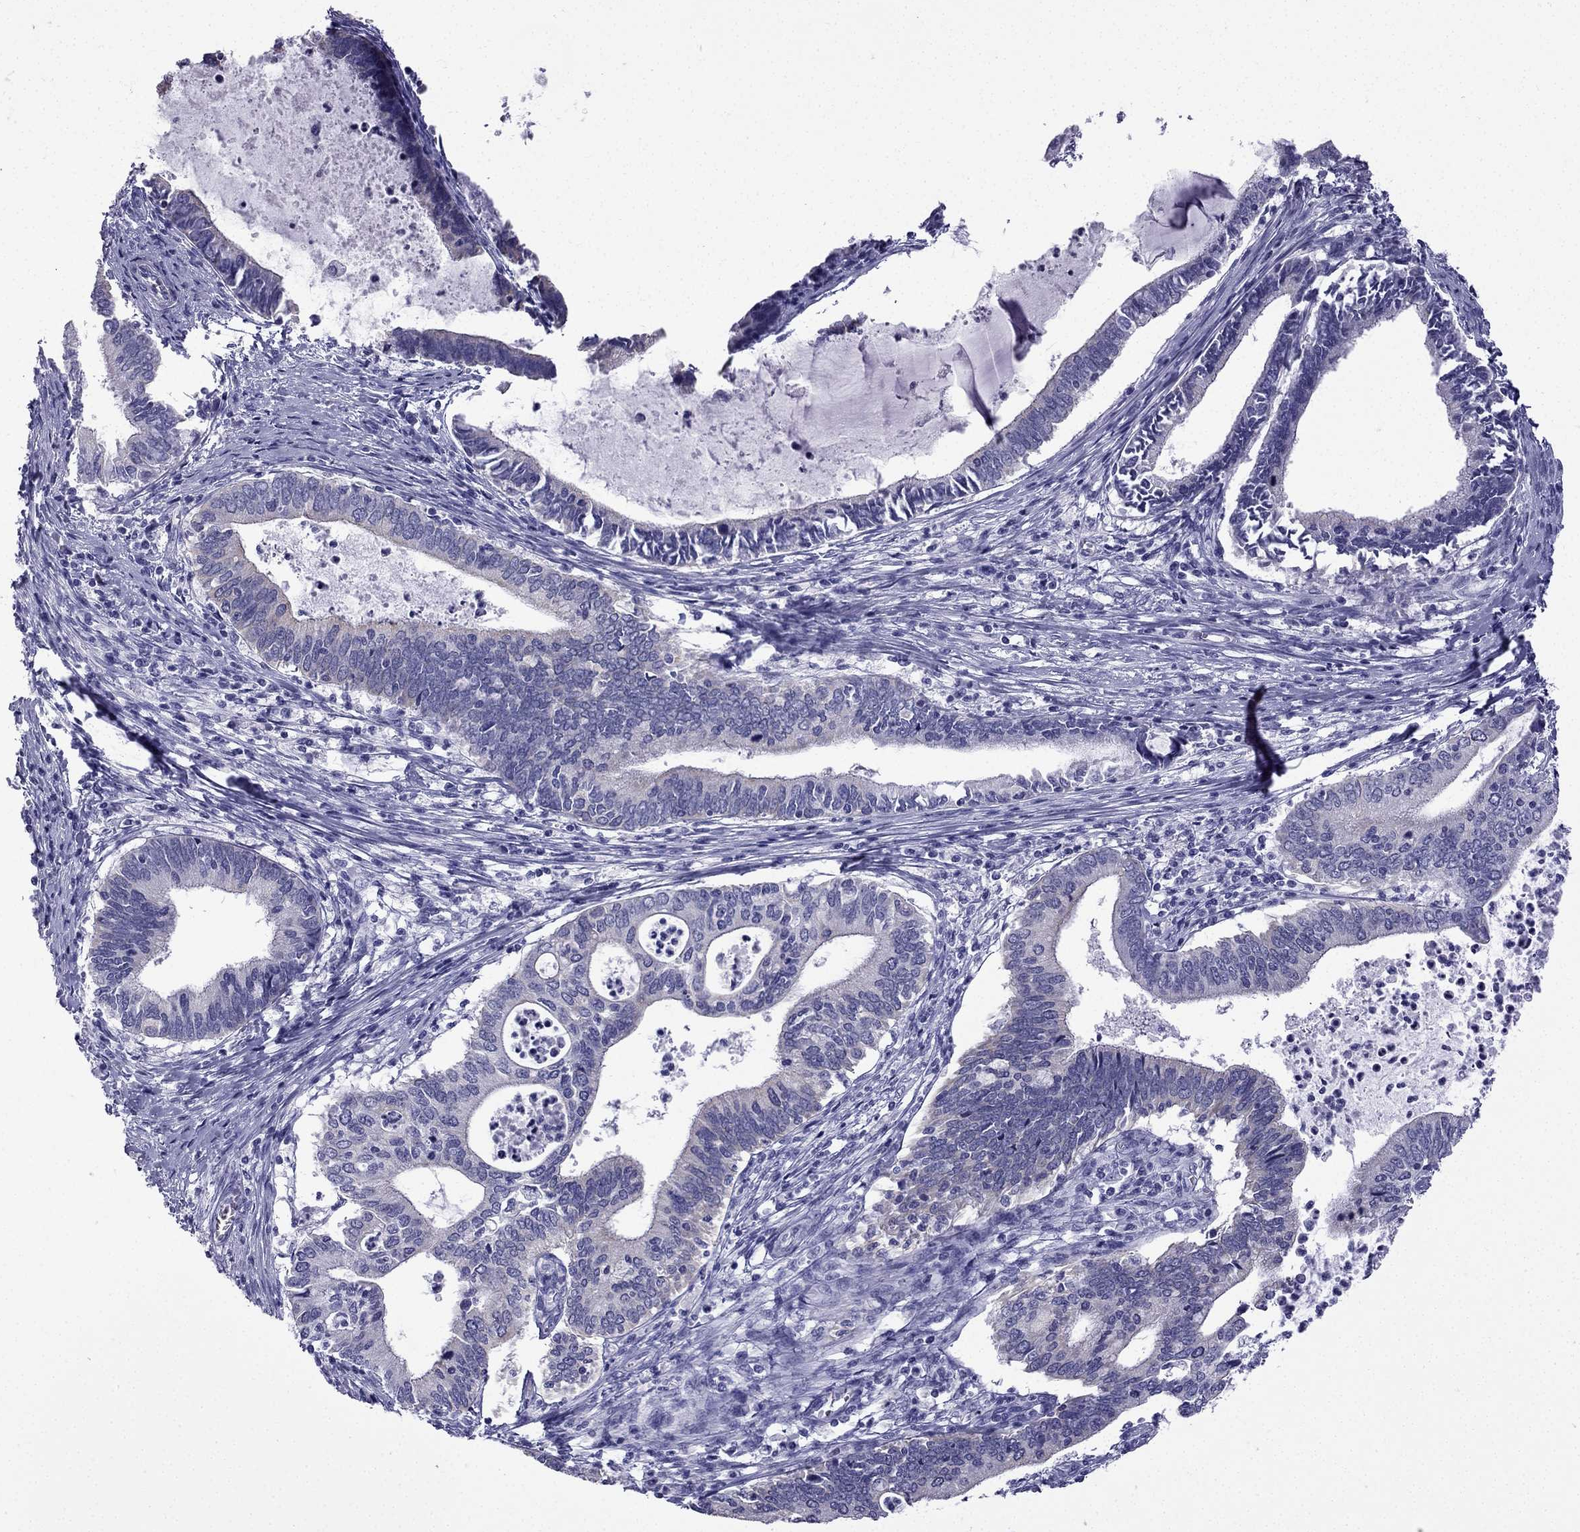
{"staining": {"intensity": "negative", "quantity": "none", "location": "none"}, "tissue": "cervical cancer", "cell_type": "Tumor cells", "image_type": "cancer", "snomed": [{"axis": "morphology", "description": "Adenocarcinoma, NOS"}, {"axis": "topography", "description": "Cervix"}], "caption": "IHC histopathology image of neoplastic tissue: cervical cancer stained with DAB (3,3'-diaminobenzidine) displays no significant protein staining in tumor cells.", "gene": "GJA8", "patient": {"sex": "female", "age": 42}}